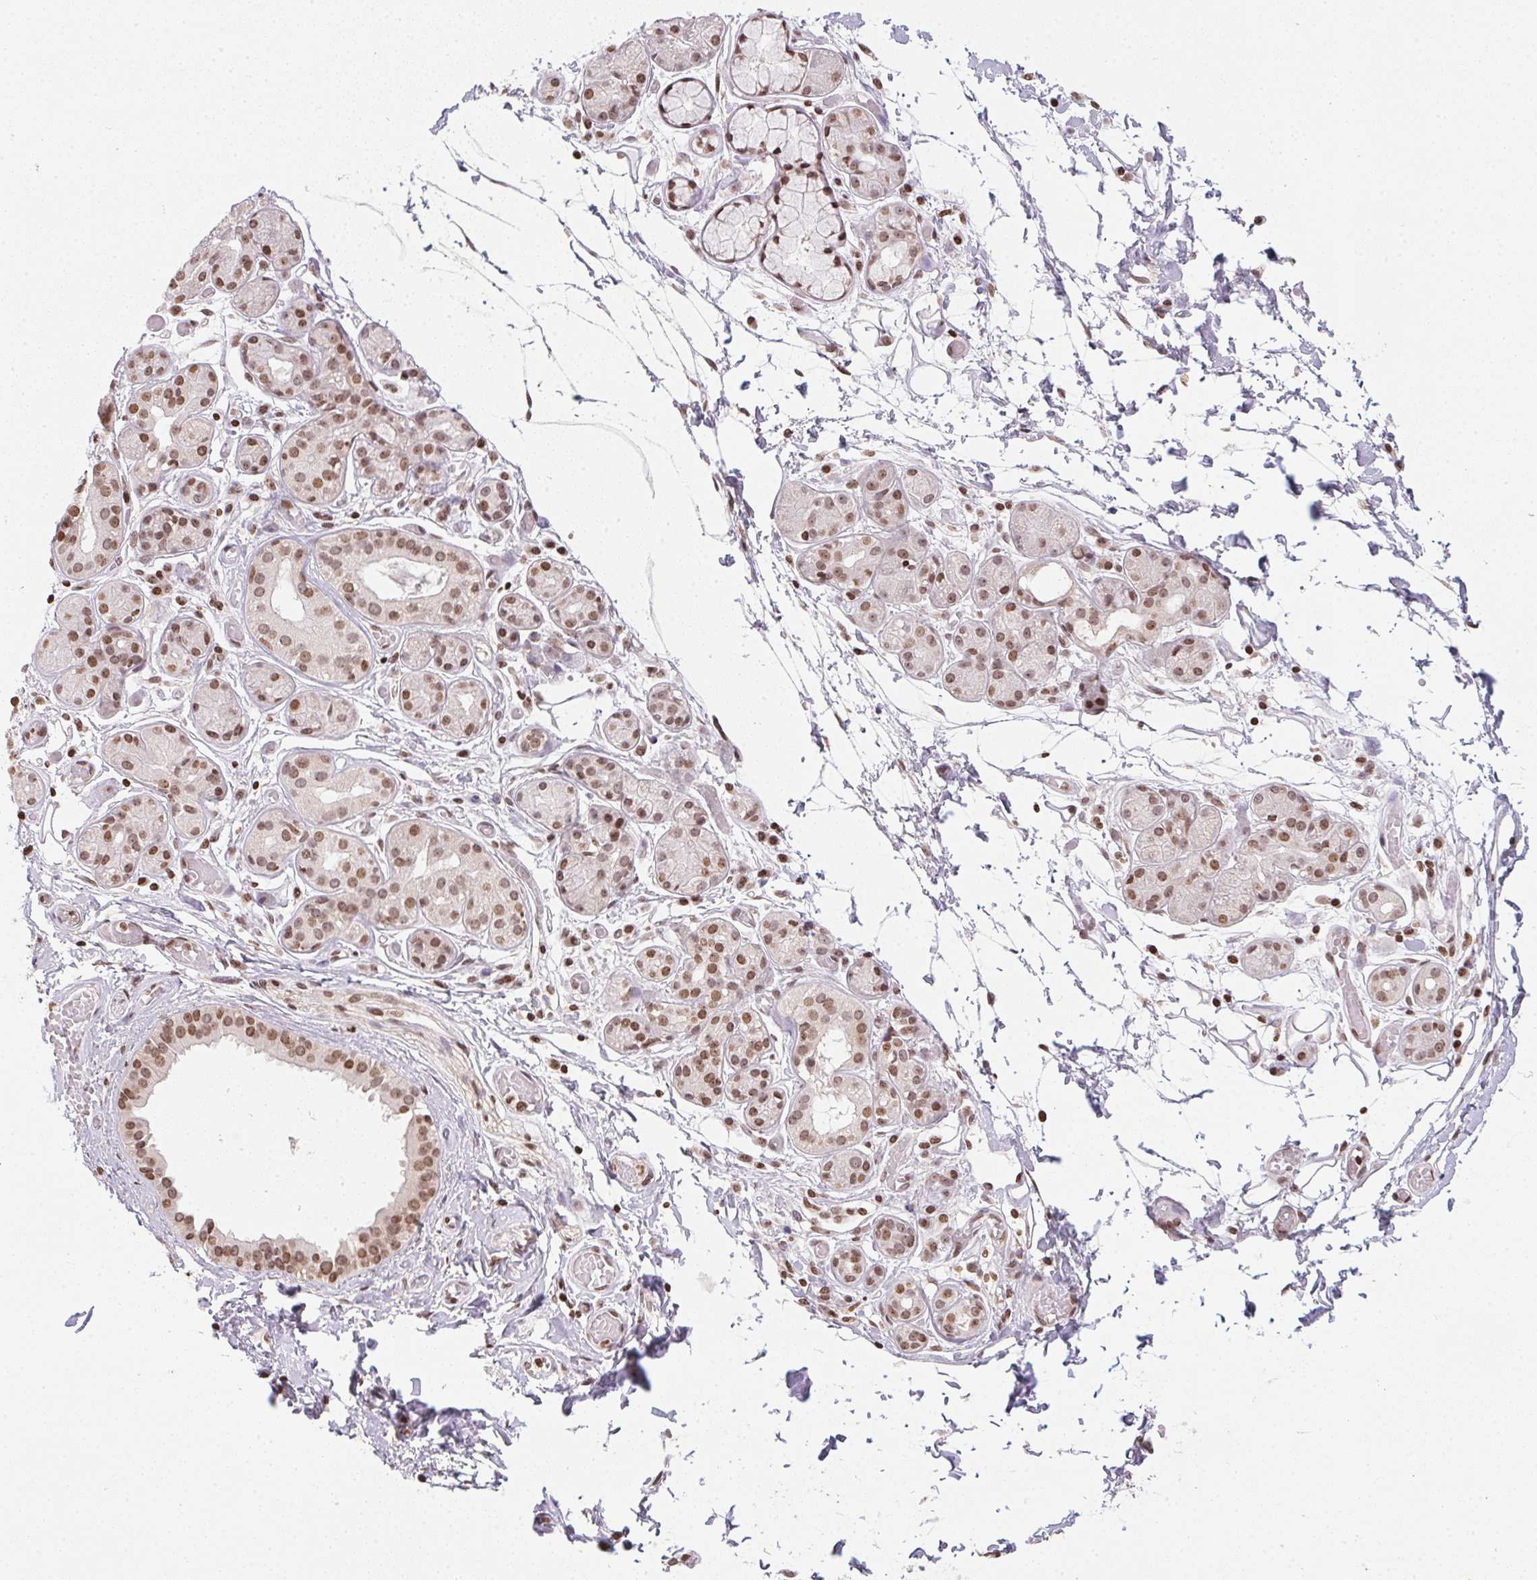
{"staining": {"intensity": "moderate", "quantity": "25%-75%", "location": "nuclear"}, "tissue": "salivary gland", "cell_type": "Glandular cells", "image_type": "normal", "snomed": [{"axis": "morphology", "description": "Normal tissue, NOS"}, {"axis": "topography", "description": "Salivary gland"}, {"axis": "topography", "description": "Peripheral nerve tissue"}], "caption": "Protein expression analysis of benign human salivary gland reveals moderate nuclear expression in about 25%-75% of glandular cells. (DAB IHC, brown staining for protein, blue staining for nuclei).", "gene": "RNF181", "patient": {"sex": "male", "age": 71}}